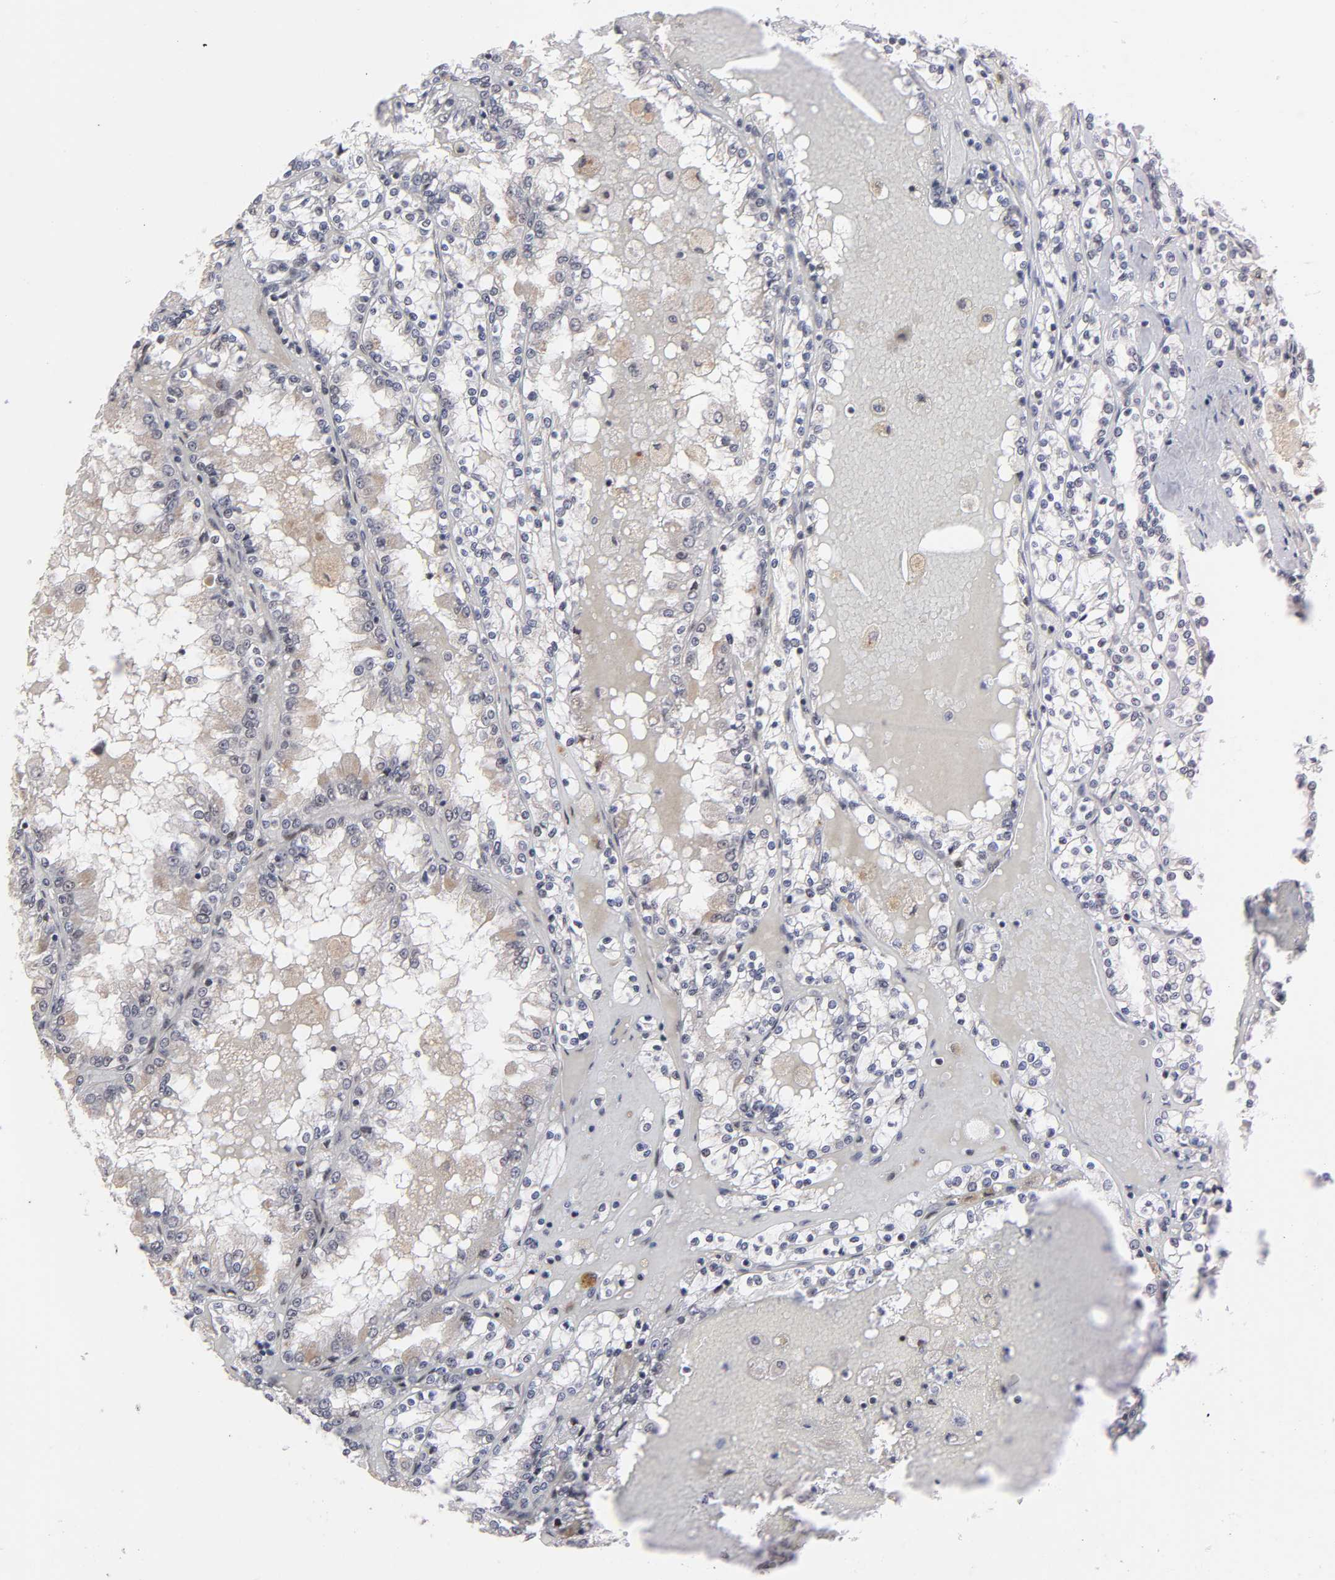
{"staining": {"intensity": "negative", "quantity": "none", "location": "none"}, "tissue": "renal cancer", "cell_type": "Tumor cells", "image_type": "cancer", "snomed": [{"axis": "morphology", "description": "Adenocarcinoma, NOS"}, {"axis": "topography", "description": "Kidney"}], "caption": "Protein analysis of adenocarcinoma (renal) exhibits no significant expression in tumor cells. (Brightfield microscopy of DAB IHC at high magnification).", "gene": "ZKSCAN8", "patient": {"sex": "female", "age": 56}}